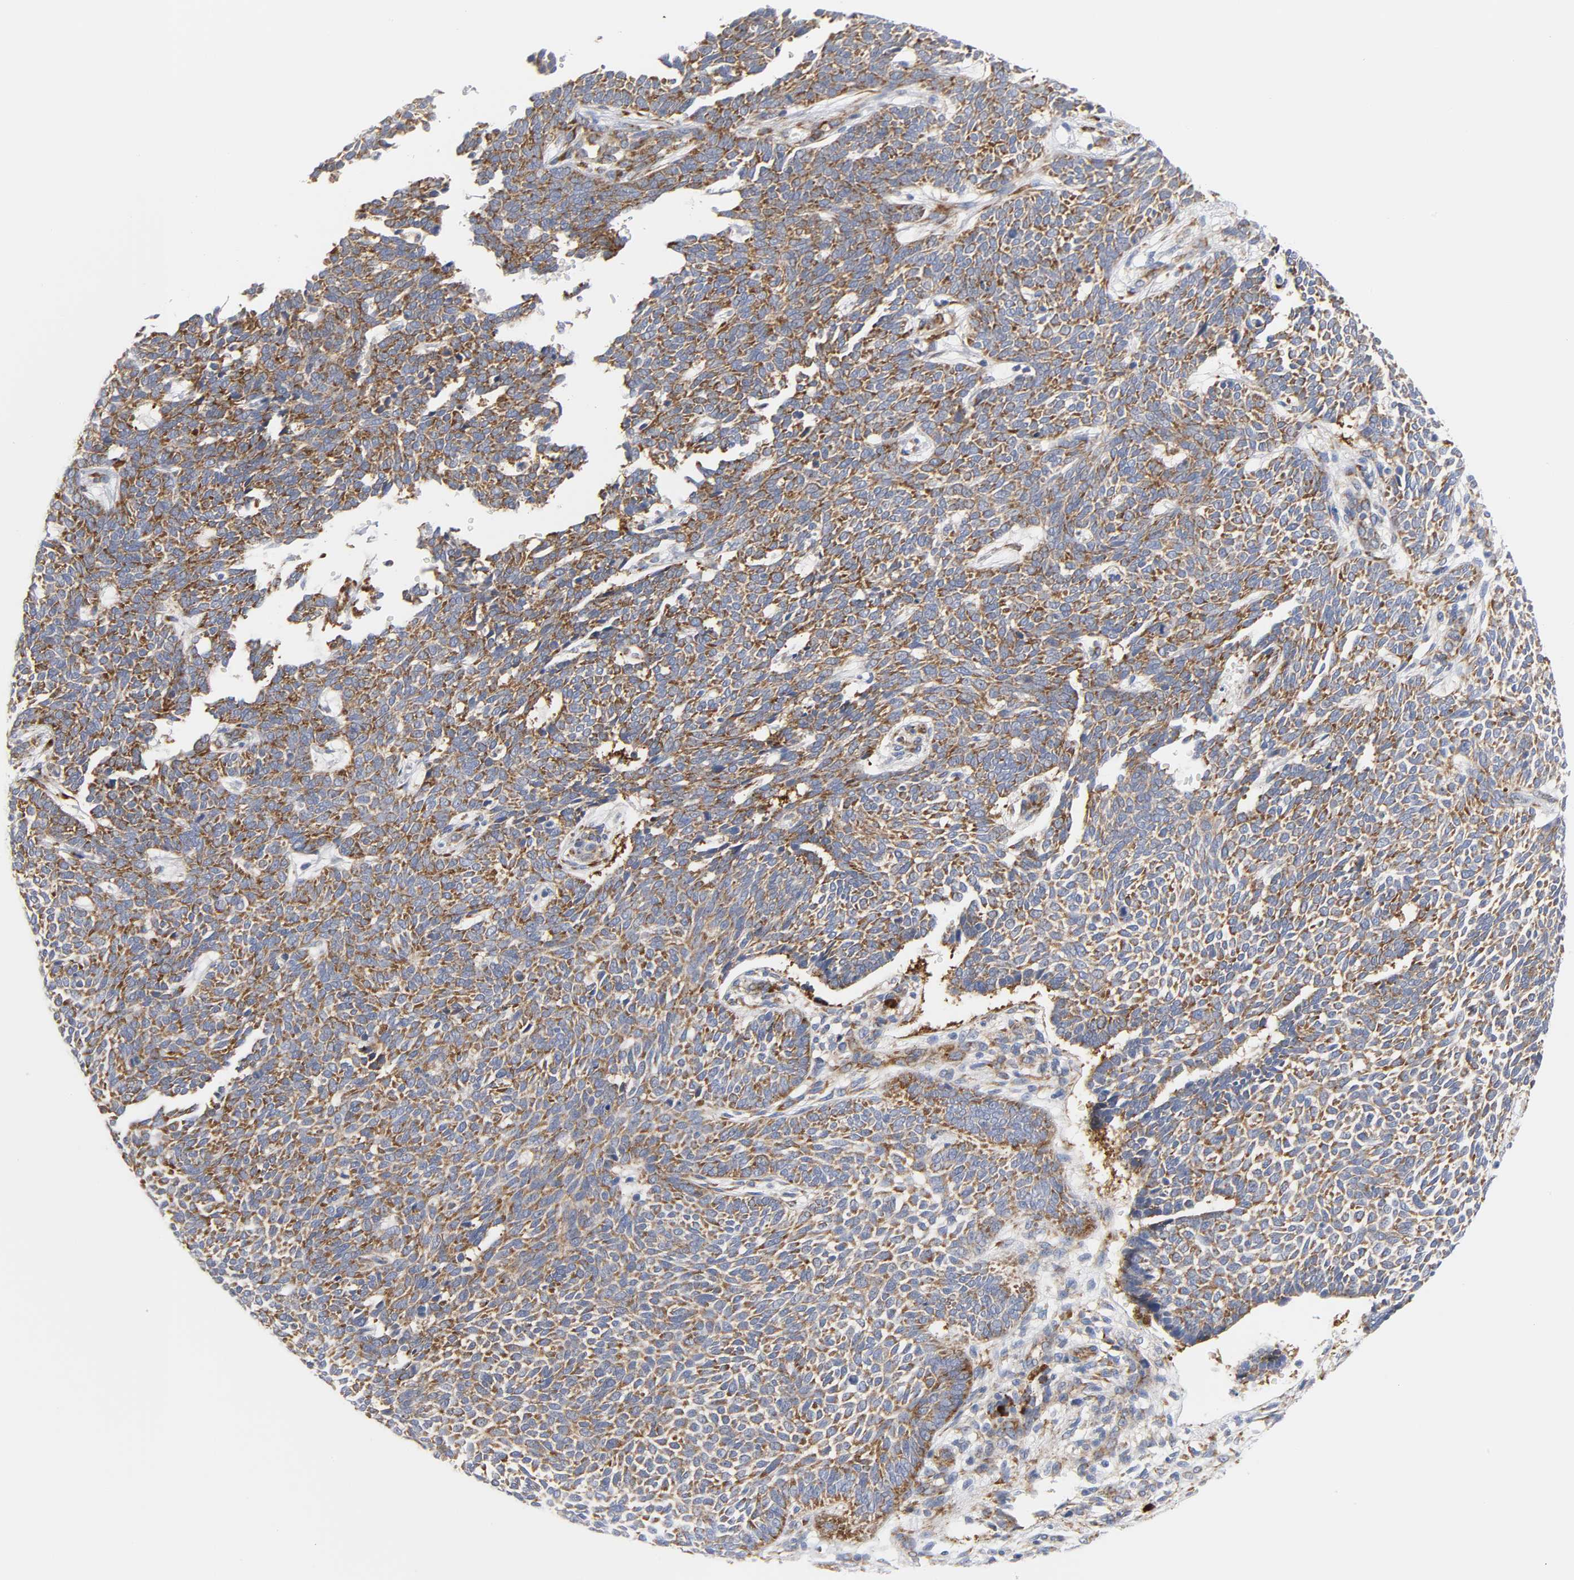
{"staining": {"intensity": "strong", "quantity": ">75%", "location": "cytoplasmic/membranous"}, "tissue": "skin cancer", "cell_type": "Tumor cells", "image_type": "cancer", "snomed": [{"axis": "morphology", "description": "Normal tissue, NOS"}, {"axis": "morphology", "description": "Basal cell carcinoma"}, {"axis": "topography", "description": "Skin"}], "caption": "An image of basal cell carcinoma (skin) stained for a protein demonstrates strong cytoplasmic/membranous brown staining in tumor cells. (DAB (3,3'-diaminobenzidine) IHC, brown staining for protein, blue staining for nuclei).", "gene": "REL", "patient": {"sex": "male", "age": 87}}